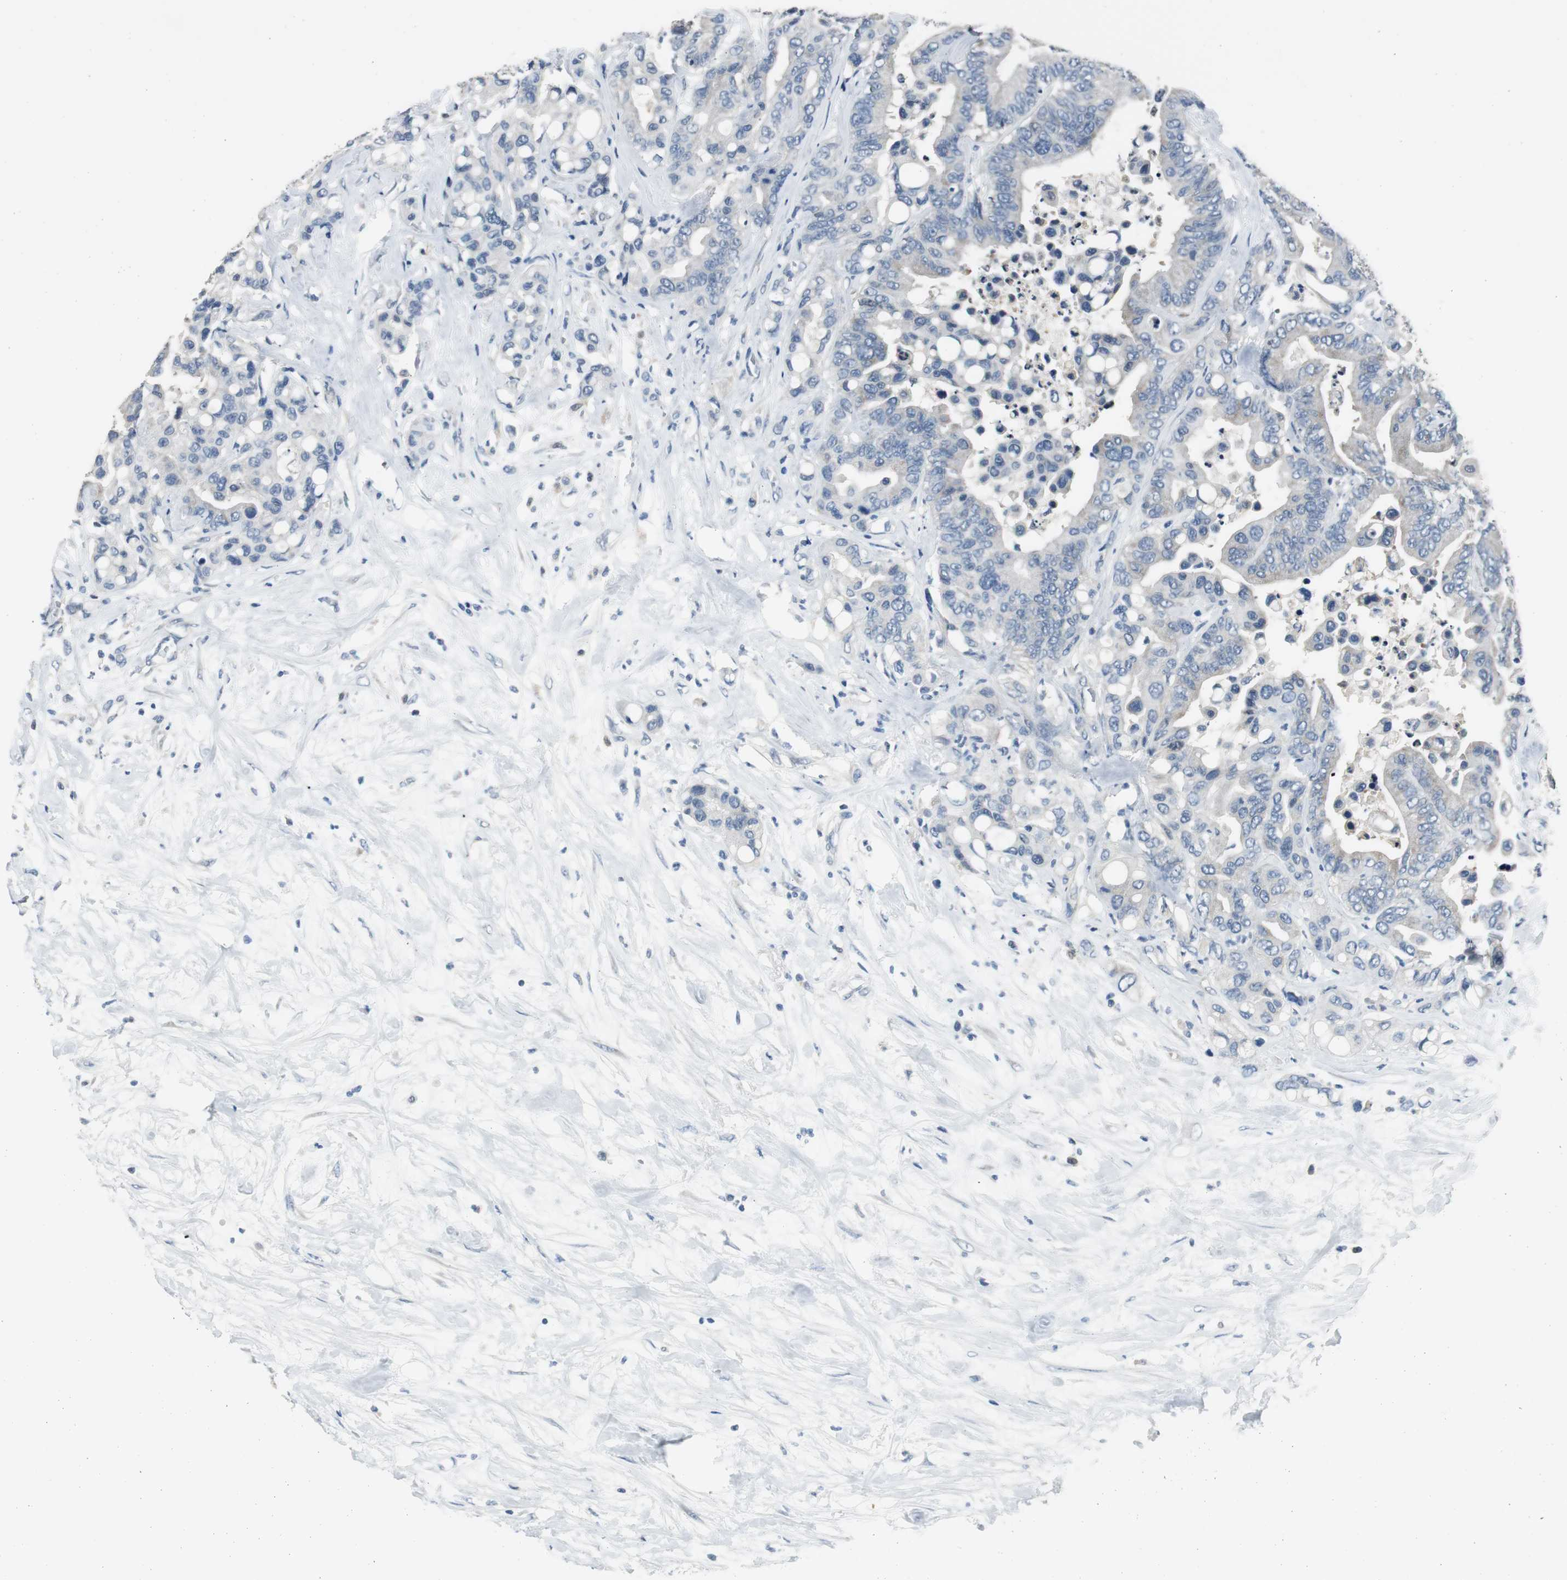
{"staining": {"intensity": "negative", "quantity": "none", "location": "none"}, "tissue": "colorectal cancer", "cell_type": "Tumor cells", "image_type": "cancer", "snomed": [{"axis": "morphology", "description": "Normal tissue, NOS"}, {"axis": "morphology", "description": "Adenocarcinoma, NOS"}, {"axis": "topography", "description": "Colon"}], "caption": "Colorectal cancer stained for a protein using immunohistochemistry reveals no expression tumor cells.", "gene": "MSTO1", "patient": {"sex": "male", "age": 82}}